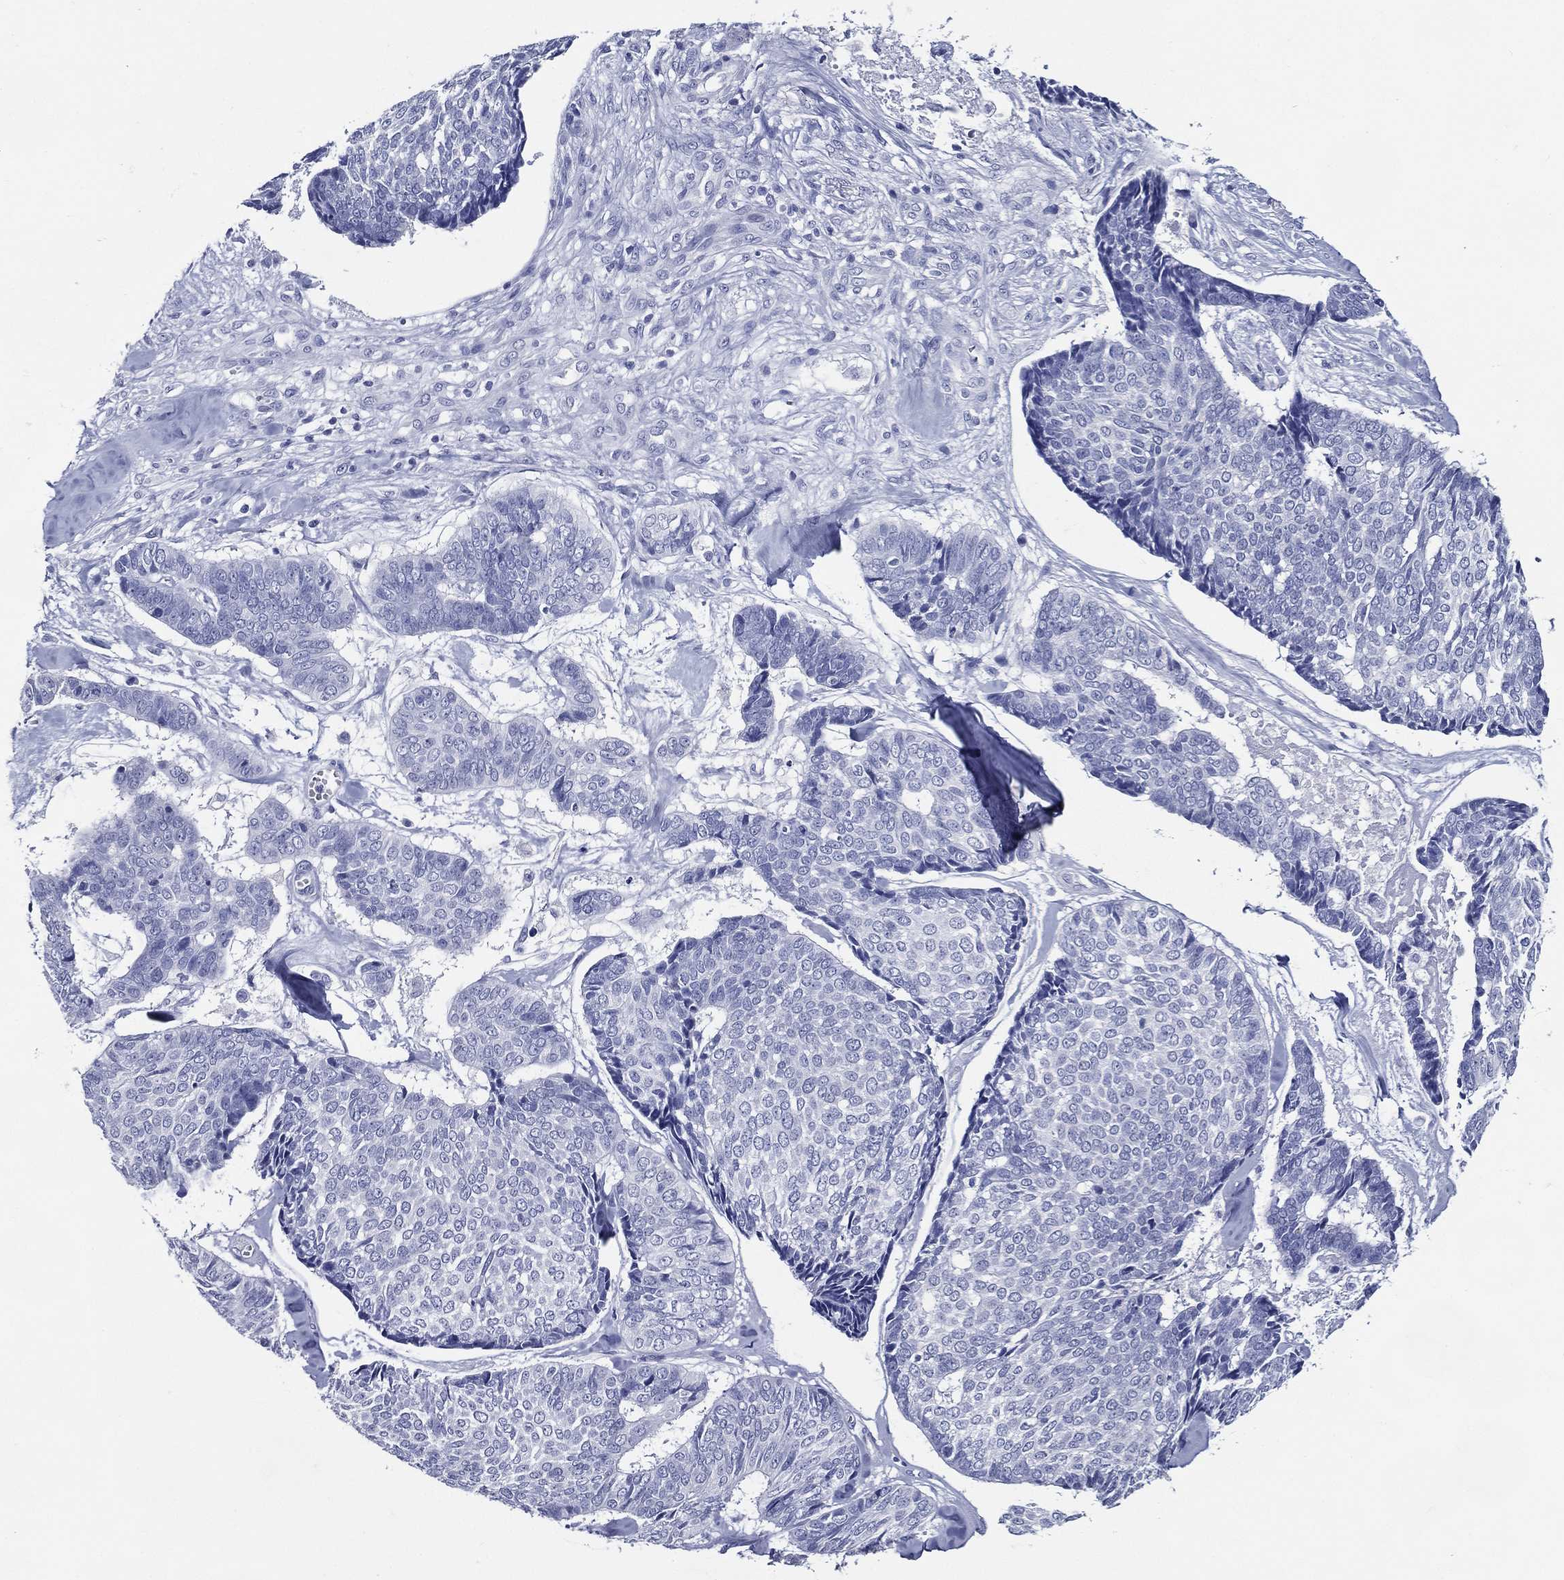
{"staining": {"intensity": "negative", "quantity": "none", "location": "none"}, "tissue": "skin cancer", "cell_type": "Tumor cells", "image_type": "cancer", "snomed": [{"axis": "morphology", "description": "Basal cell carcinoma"}, {"axis": "topography", "description": "Skin"}], "caption": "IHC micrograph of neoplastic tissue: human skin cancer stained with DAB displays no significant protein expression in tumor cells.", "gene": "ACE2", "patient": {"sex": "male", "age": 86}}